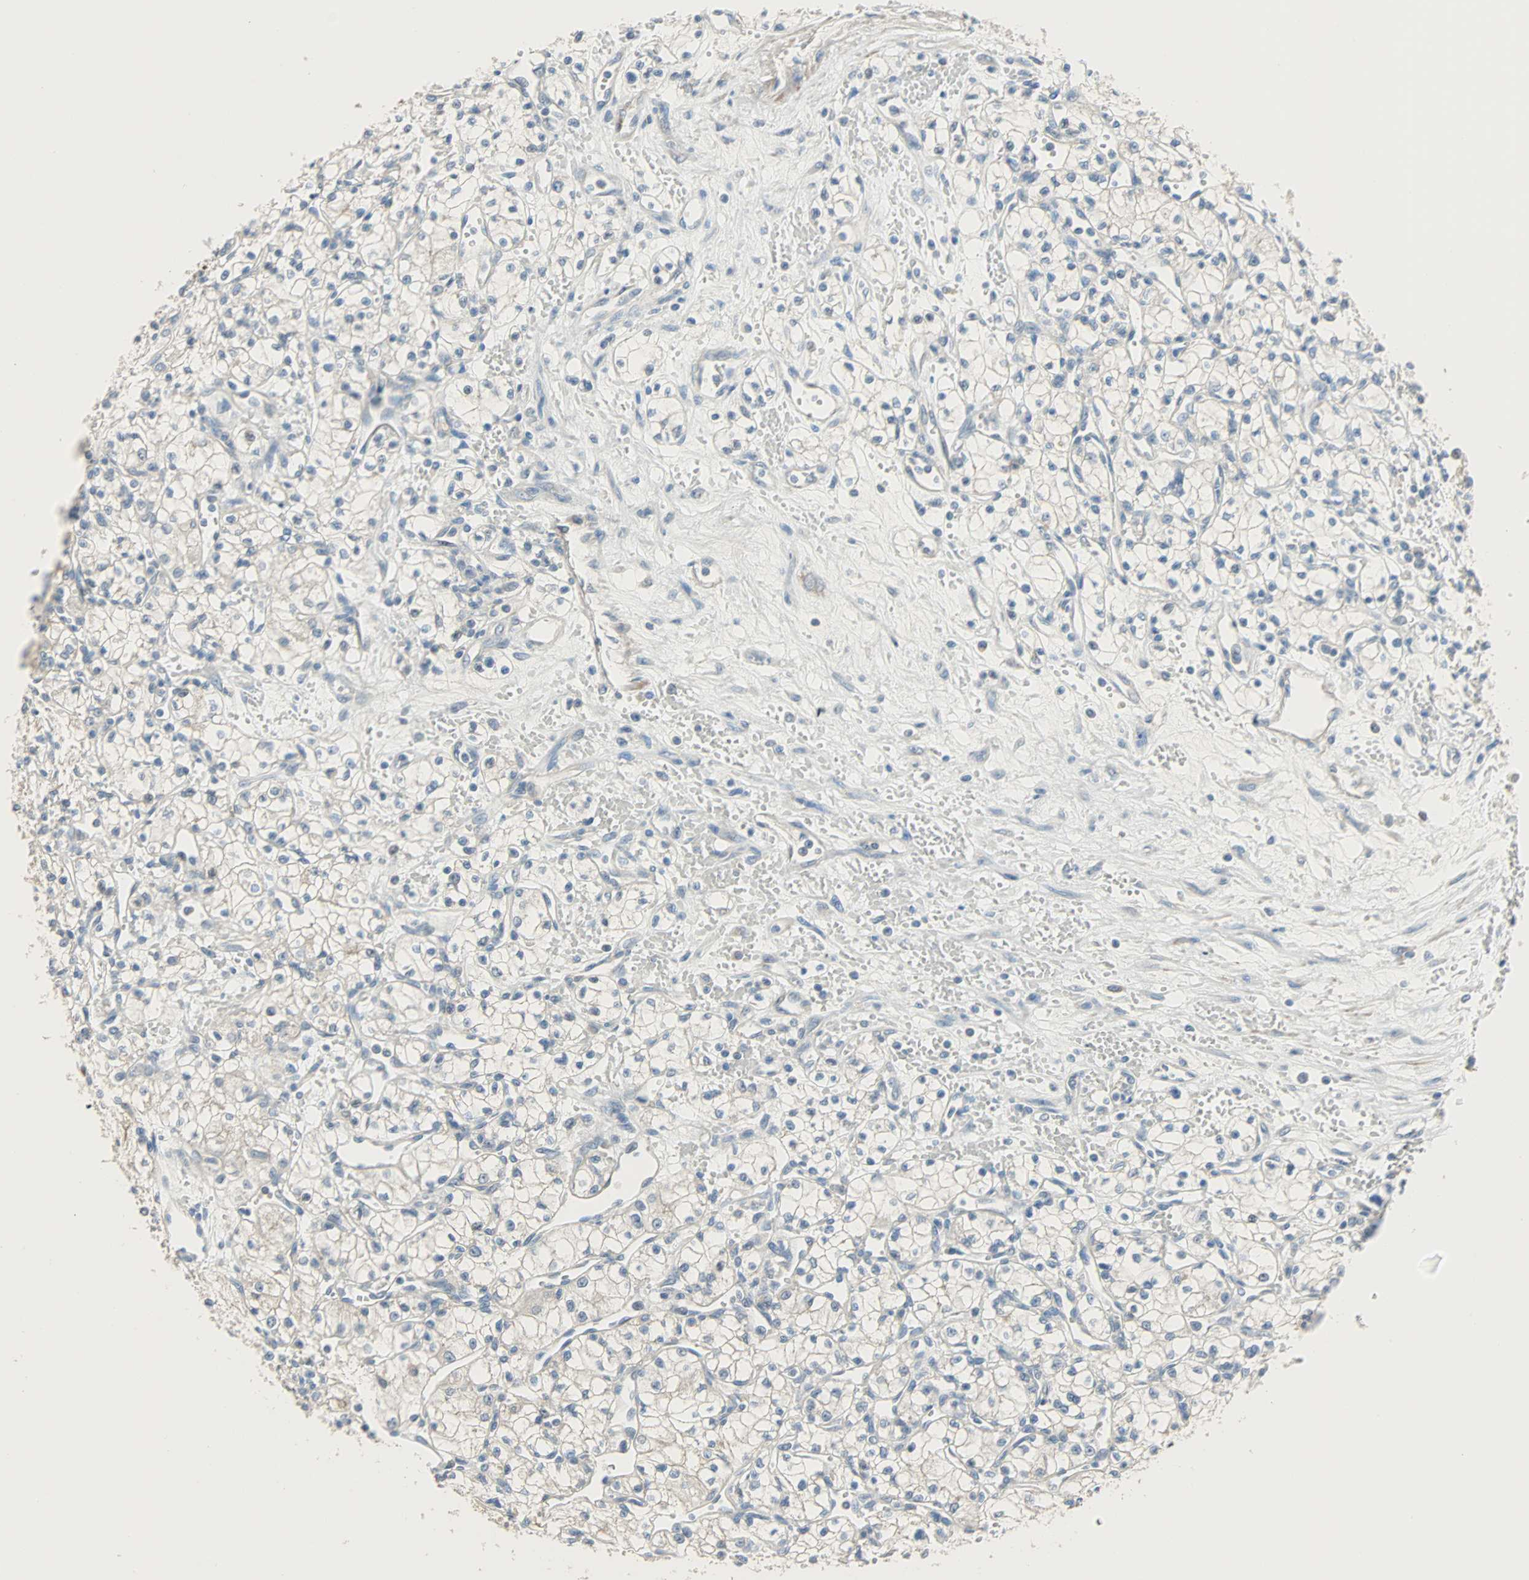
{"staining": {"intensity": "negative", "quantity": "none", "location": "none"}, "tissue": "renal cancer", "cell_type": "Tumor cells", "image_type": "cancer", "snomed": [{"axis": "morphology", "description": "Normal tissue, NOS"}, {"axis": "morphology", "description": "Adenocarcinoma, NOS"}, {"axis": "topography", "description": "Kidney"}], "caption": "There is no significant expression in tumor cells of renal cancer (adenocarcinoma). (Stains: DAB (3,3'-diaminobenzidine) immunohistochemistry with hematoxylin counter stain, Microscopy: brightfield microscopy at high magnification).", "gene": "ACVRL1", "patient": {"sex": "male", "age": 59}}